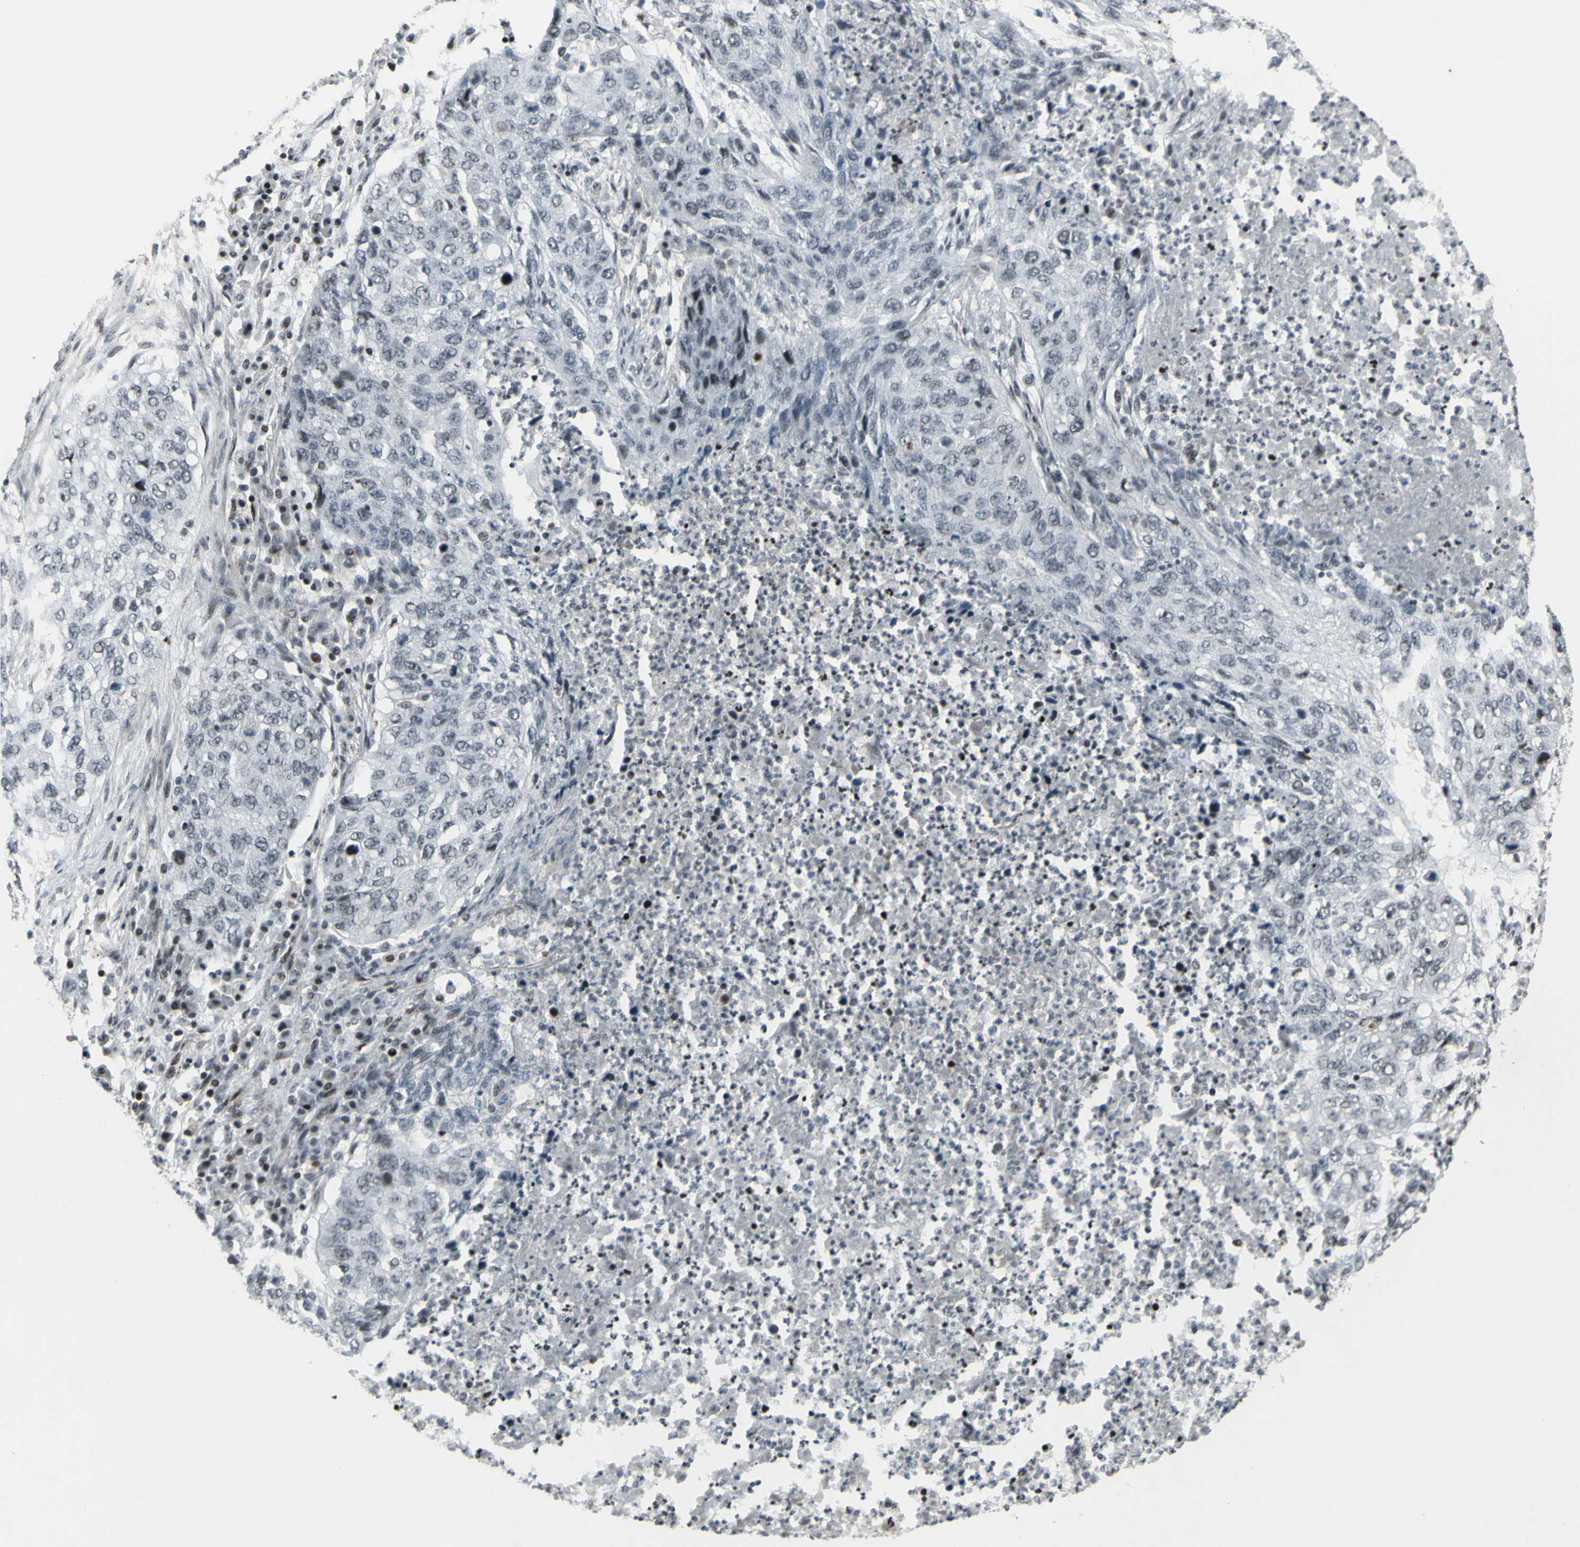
{"staining": {"intensity": "negative", "quantity": "none", "location": "none"}, "tissue": "lung cancer", "cell_type": "Tumor cells", "image_type": "cancer", "snomed": [{"axis": "morphology", "description": "Squamous cell carcinoma, NOS"}, {"axis": "topography", "description": "Lung"}], "caption": "There is no significant expression in tumor cells of lung cancer.", "gene": "SUPT6H", "patient": {"sex": "female", "age": 63}}